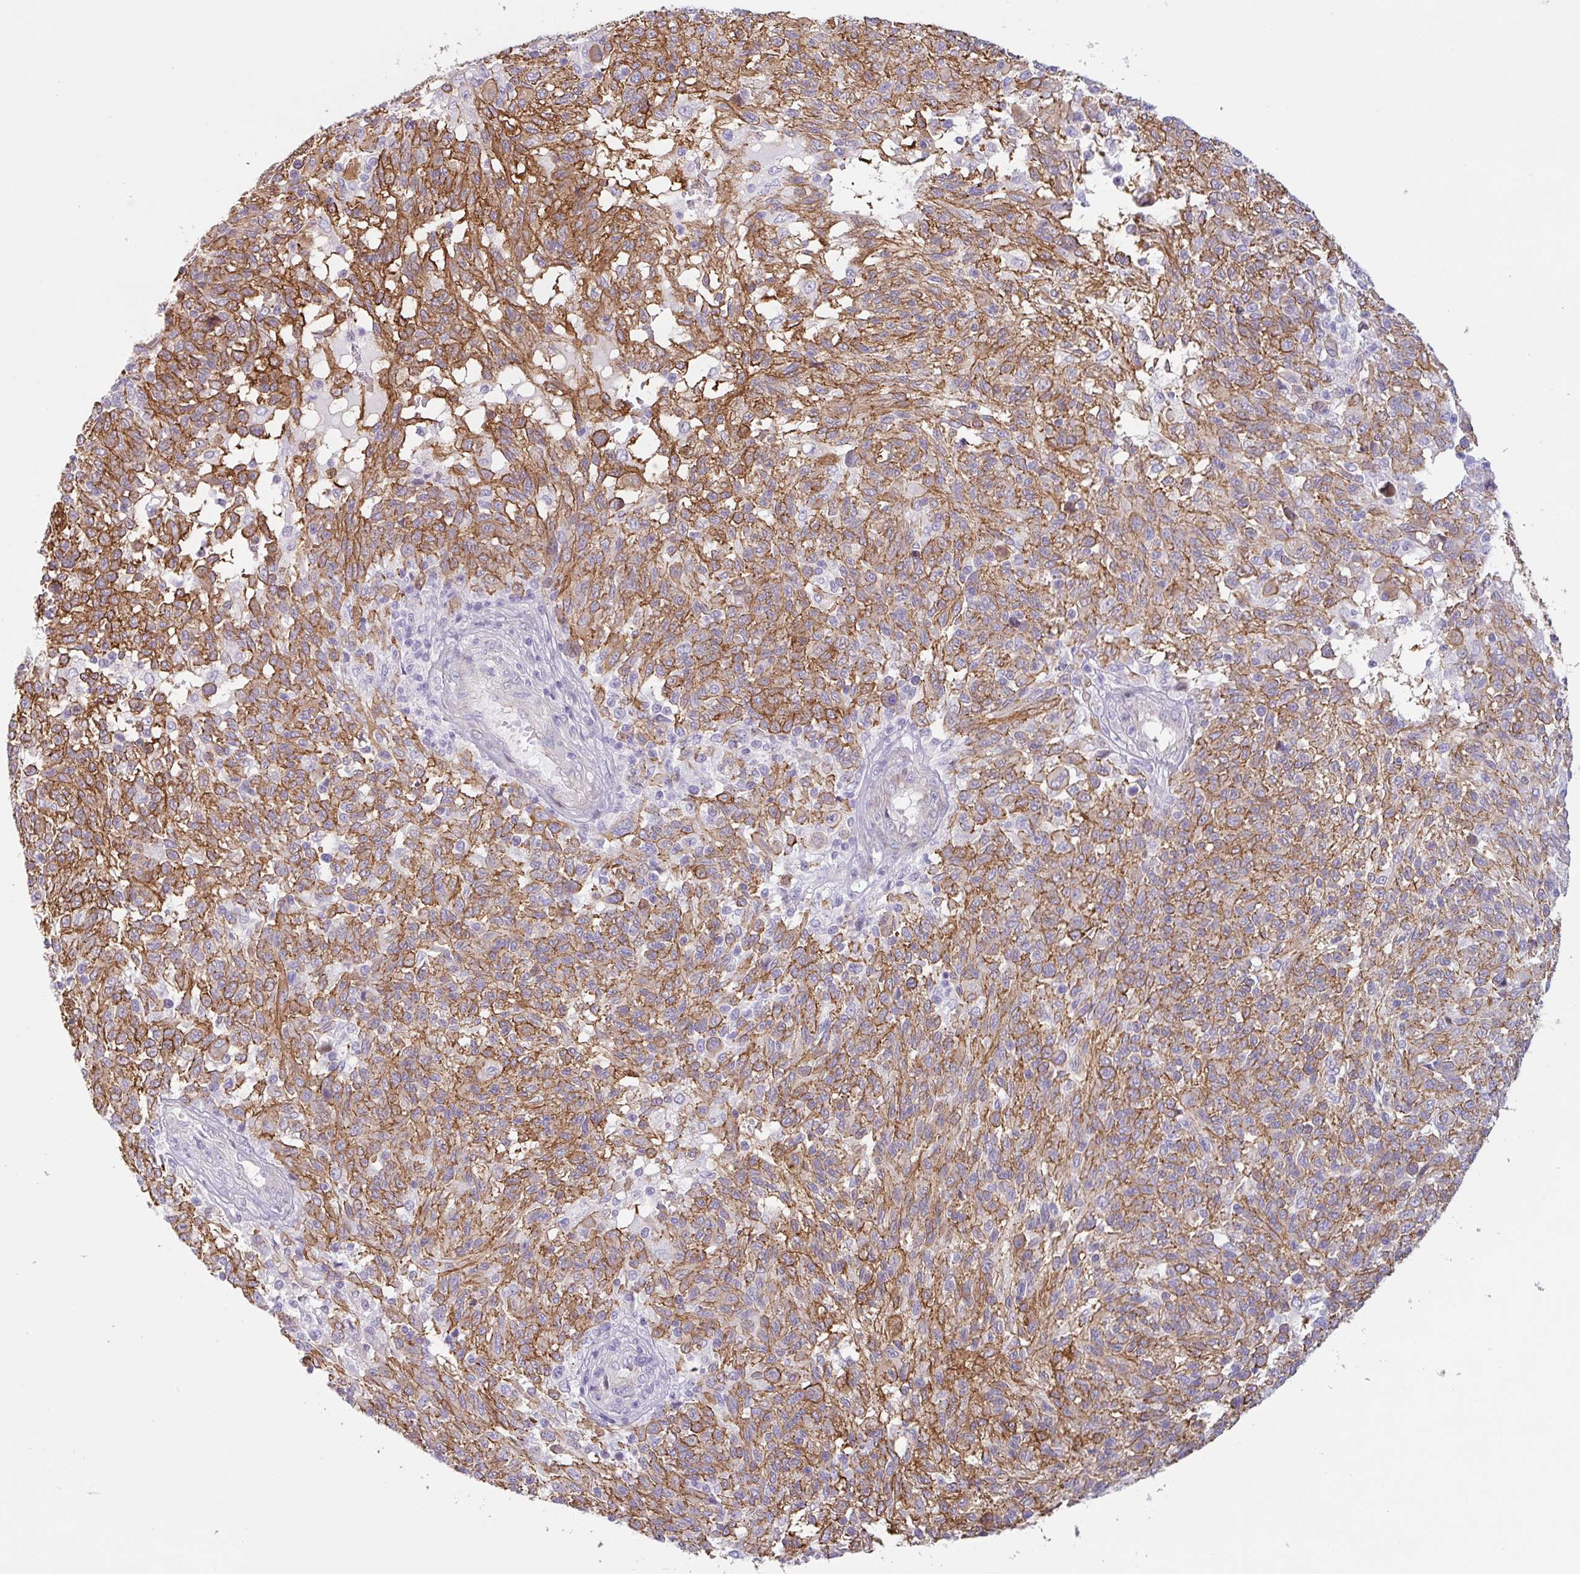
{"staining": {"intensity": "moderate", "quantity": ">75%", "location": "cytoplasmic/membranous"}, "tissue": "melanoma", "cell_type": "Tumor cells", "image_type": "cancer", "snomed": [{"axis": "morphology", "description": "Malignant melanoma, NOS"}, {"axis": "topography", "description": "Skin"}], "caption": "Immunohistochemistry (IHC) (DAB (3,3'-diaminobenzidine)) staining of melanoma demonstrates moderate cytoplasmic/membranous protein positivity in about >75% of tumor cells.", "gene": "MYH10", "patient": {"sex": "male", "age": 66}}